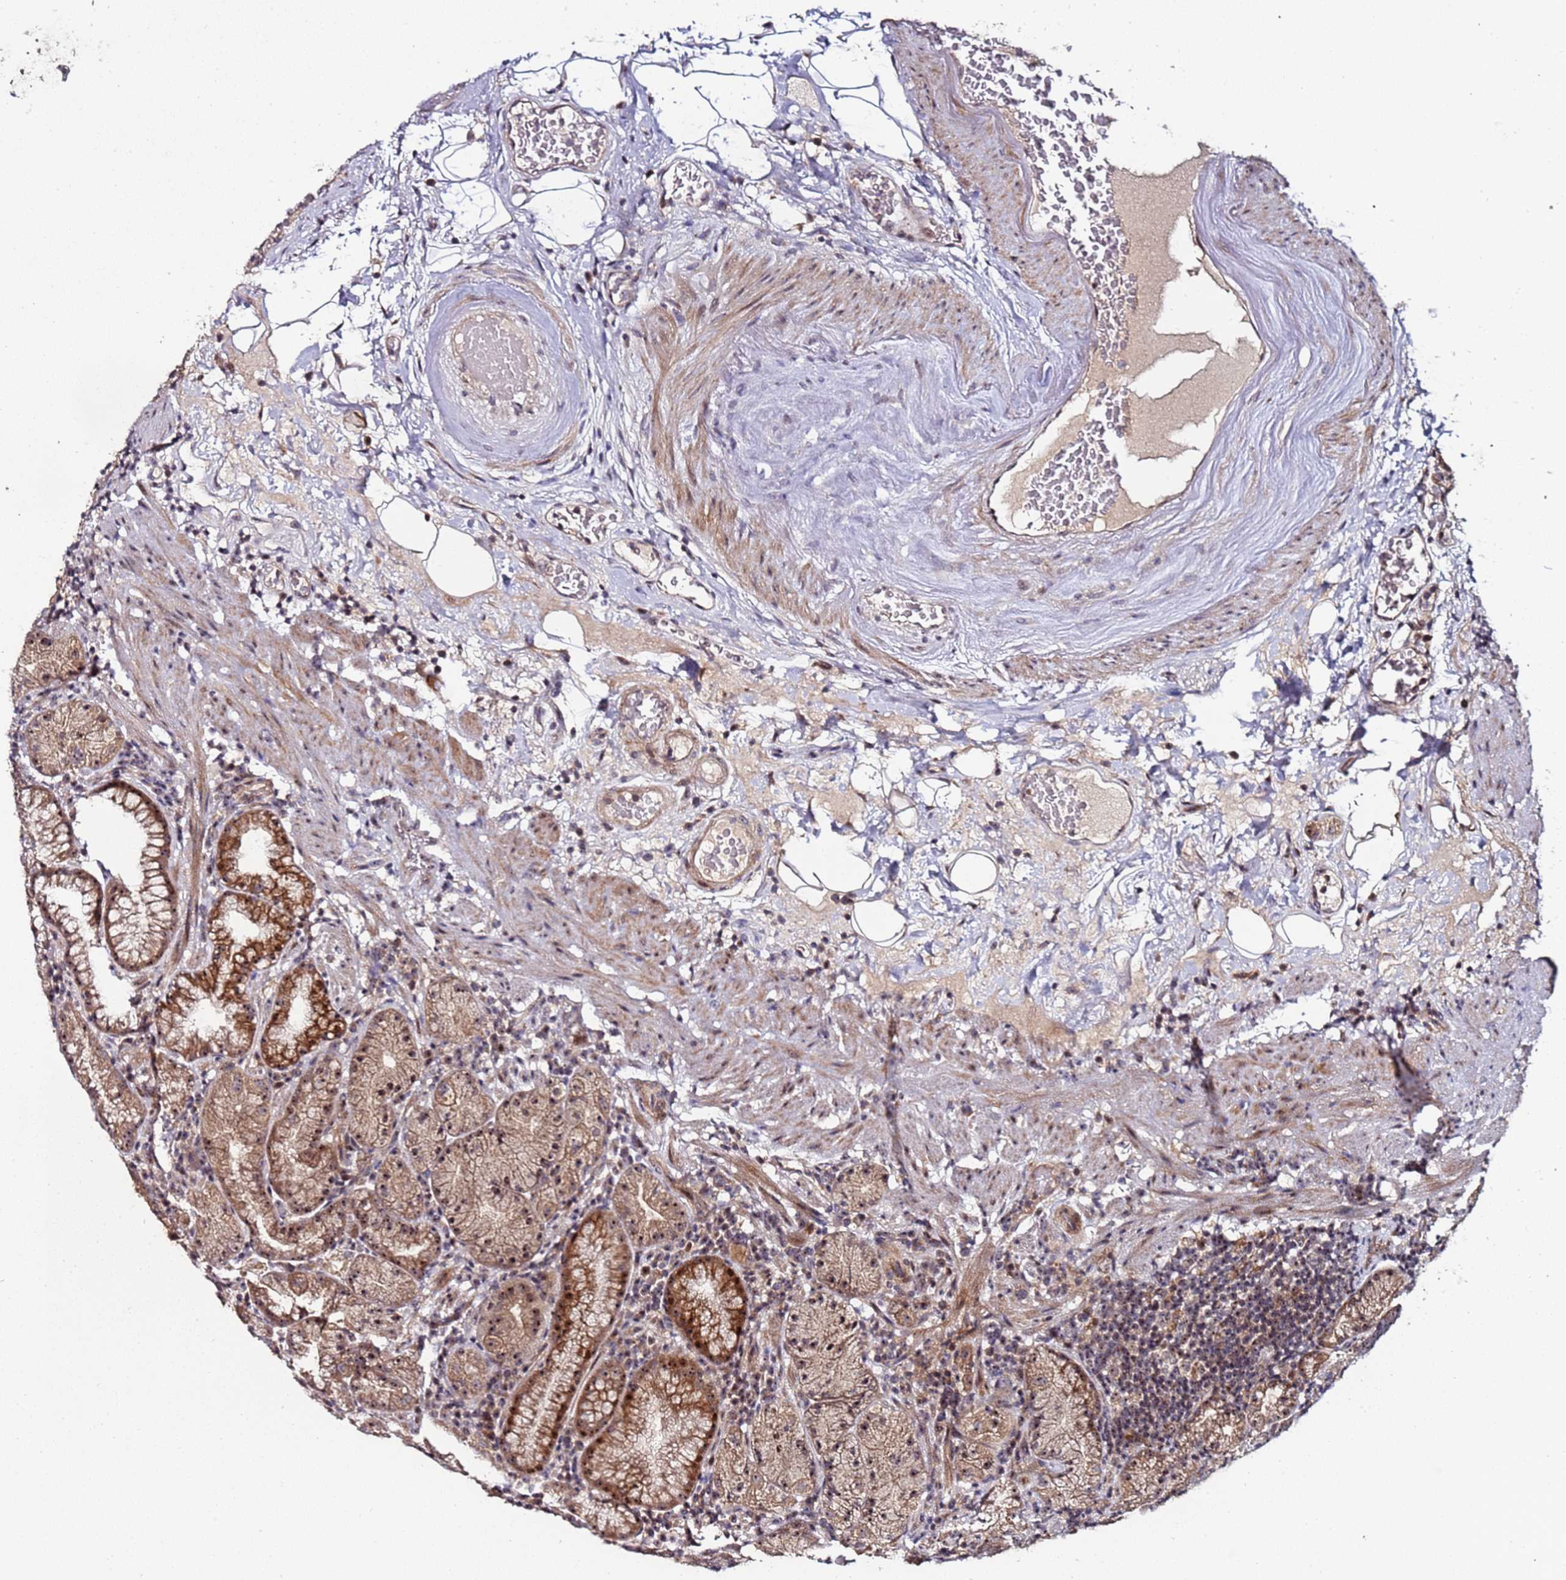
{"staining": {"intensity": "moderate", "quantity": ">75%", "location": "cytoplasmic/membranous,nuclear"}, "tissue": "stomach", "cell_type": "Glandular cells", "image_type": "normal", "snomed": [{"axis": "morphology", "description": "Normal tissue, NOS"}, {"axis": "morphology", "description": "Inflammation, NOS"}, {"axis": "topography", "description": "Stomach"}], "caption": "Normal stomach was stained to show a protein in brown. There is medium levels of moderate cytoplasmic/membranous,nuclear expression in approximately >75% of glandular cells. Immunohistochemistry stains the protein in brown and the nuclei are stained blue.", "gene": "KRI1", "patient": {"sex": "male", "age": 79}}